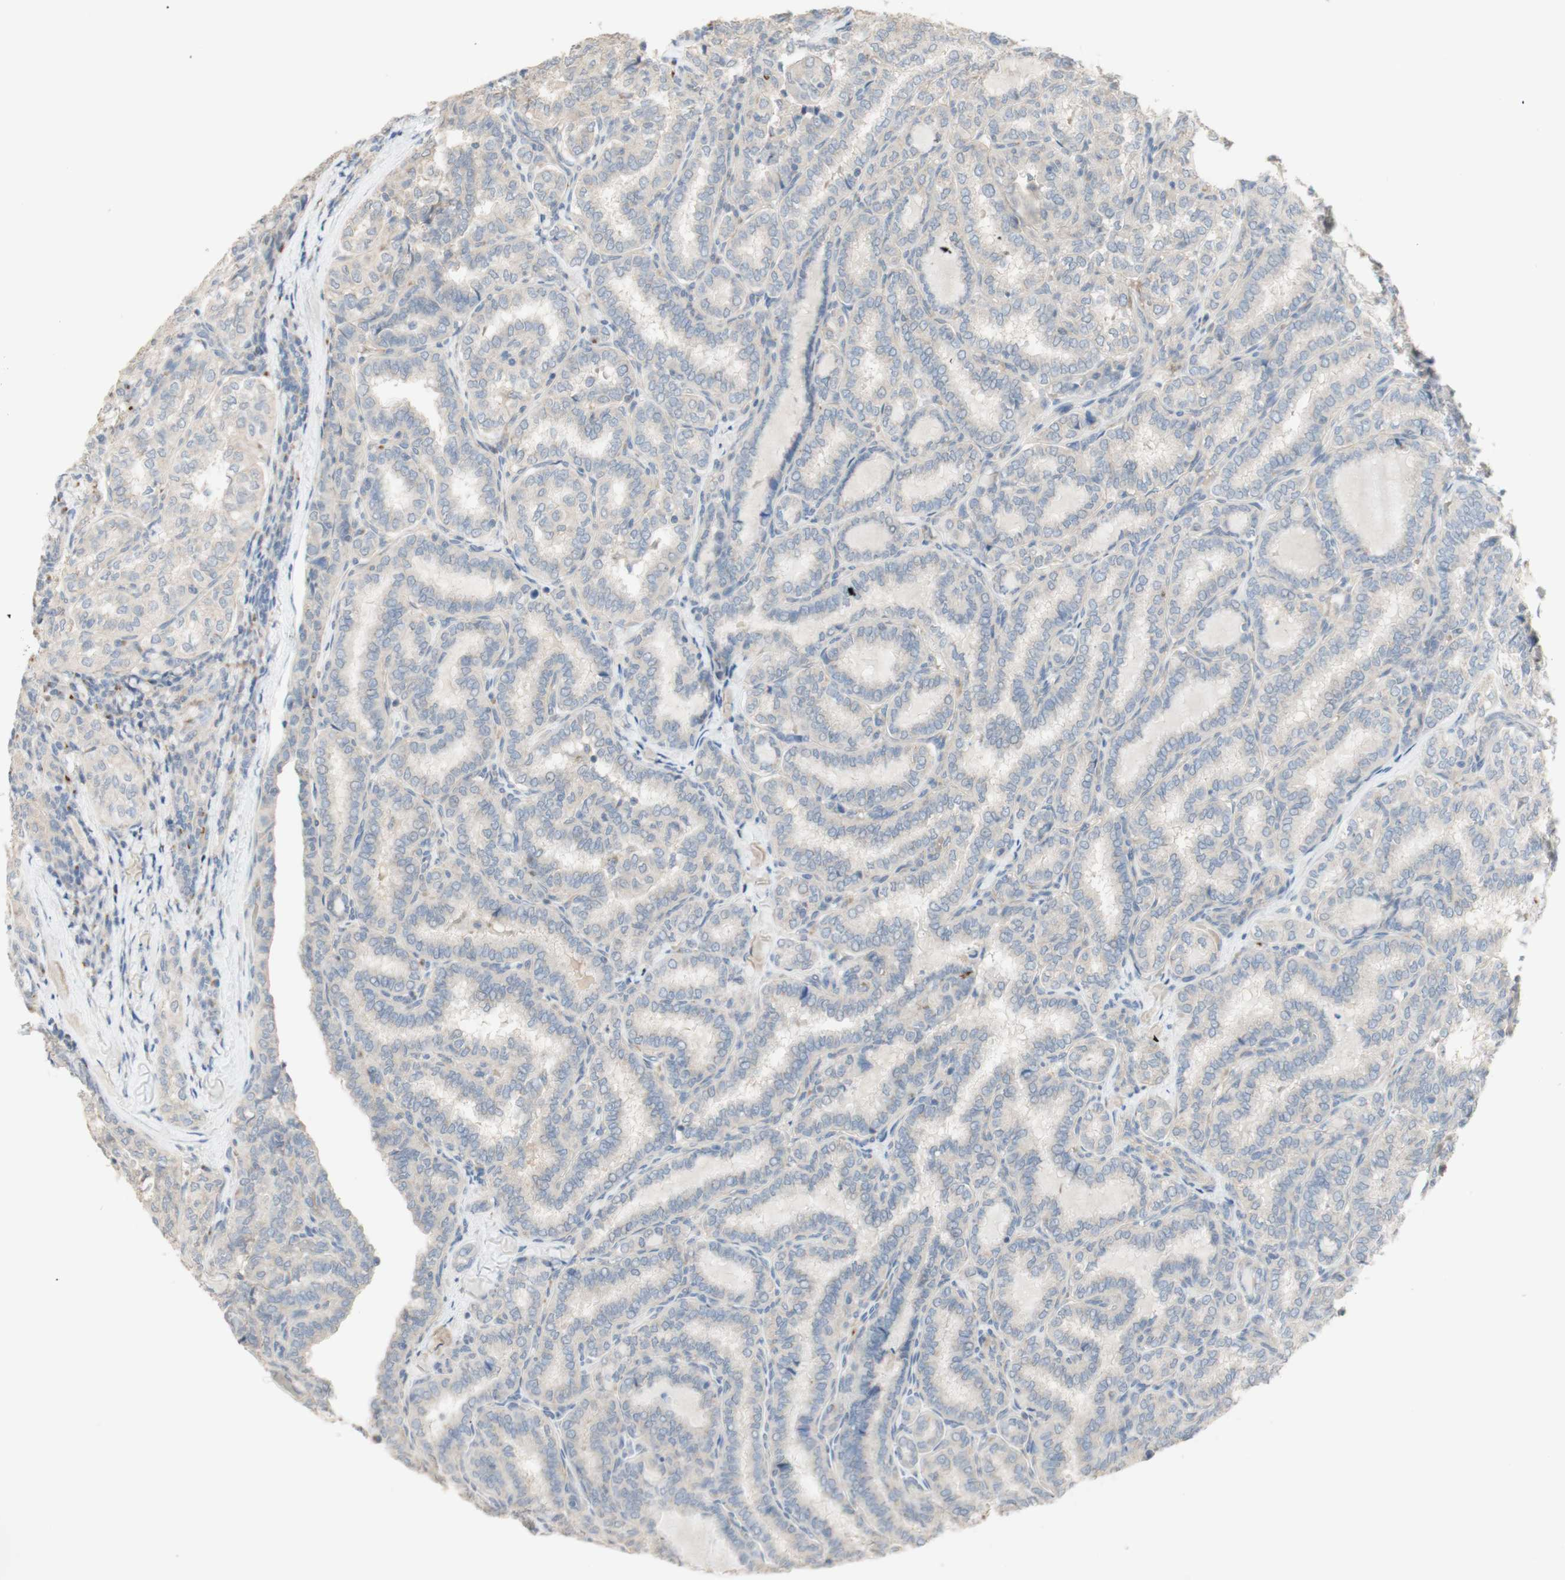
{"staining": {"intensity": "negative", "quantity": "none", "location": "none"}, "tissue": "thyroid cancer", "cell_type": "Tumor cells", "image_type": "cancer", "snomed": [{"axis": "morphology", "description": "Normal tissue, NOS"}, {"axis": "morphology", "description": "Papillary adenocarcinoma, NOS"}, {"axis": "topography", "description": "Thyroid gland"}], "caption": "Immunohistochemistry histopathology image of neoplastic tissue: human thyroid papillary adenocarcinoma stained with DAB (3,3'-diaminobenzidine) displays no significant protein staining in tumor cells. The staining was performed using DAB (3,3'-diaminobenzidine) to visualize the protein expression in brown, while the nuclei were stained in blue with hematoxylin (Magnification: 20x).", "gene": "MANEA", "patient": {"sex": "female", "age": 30}}